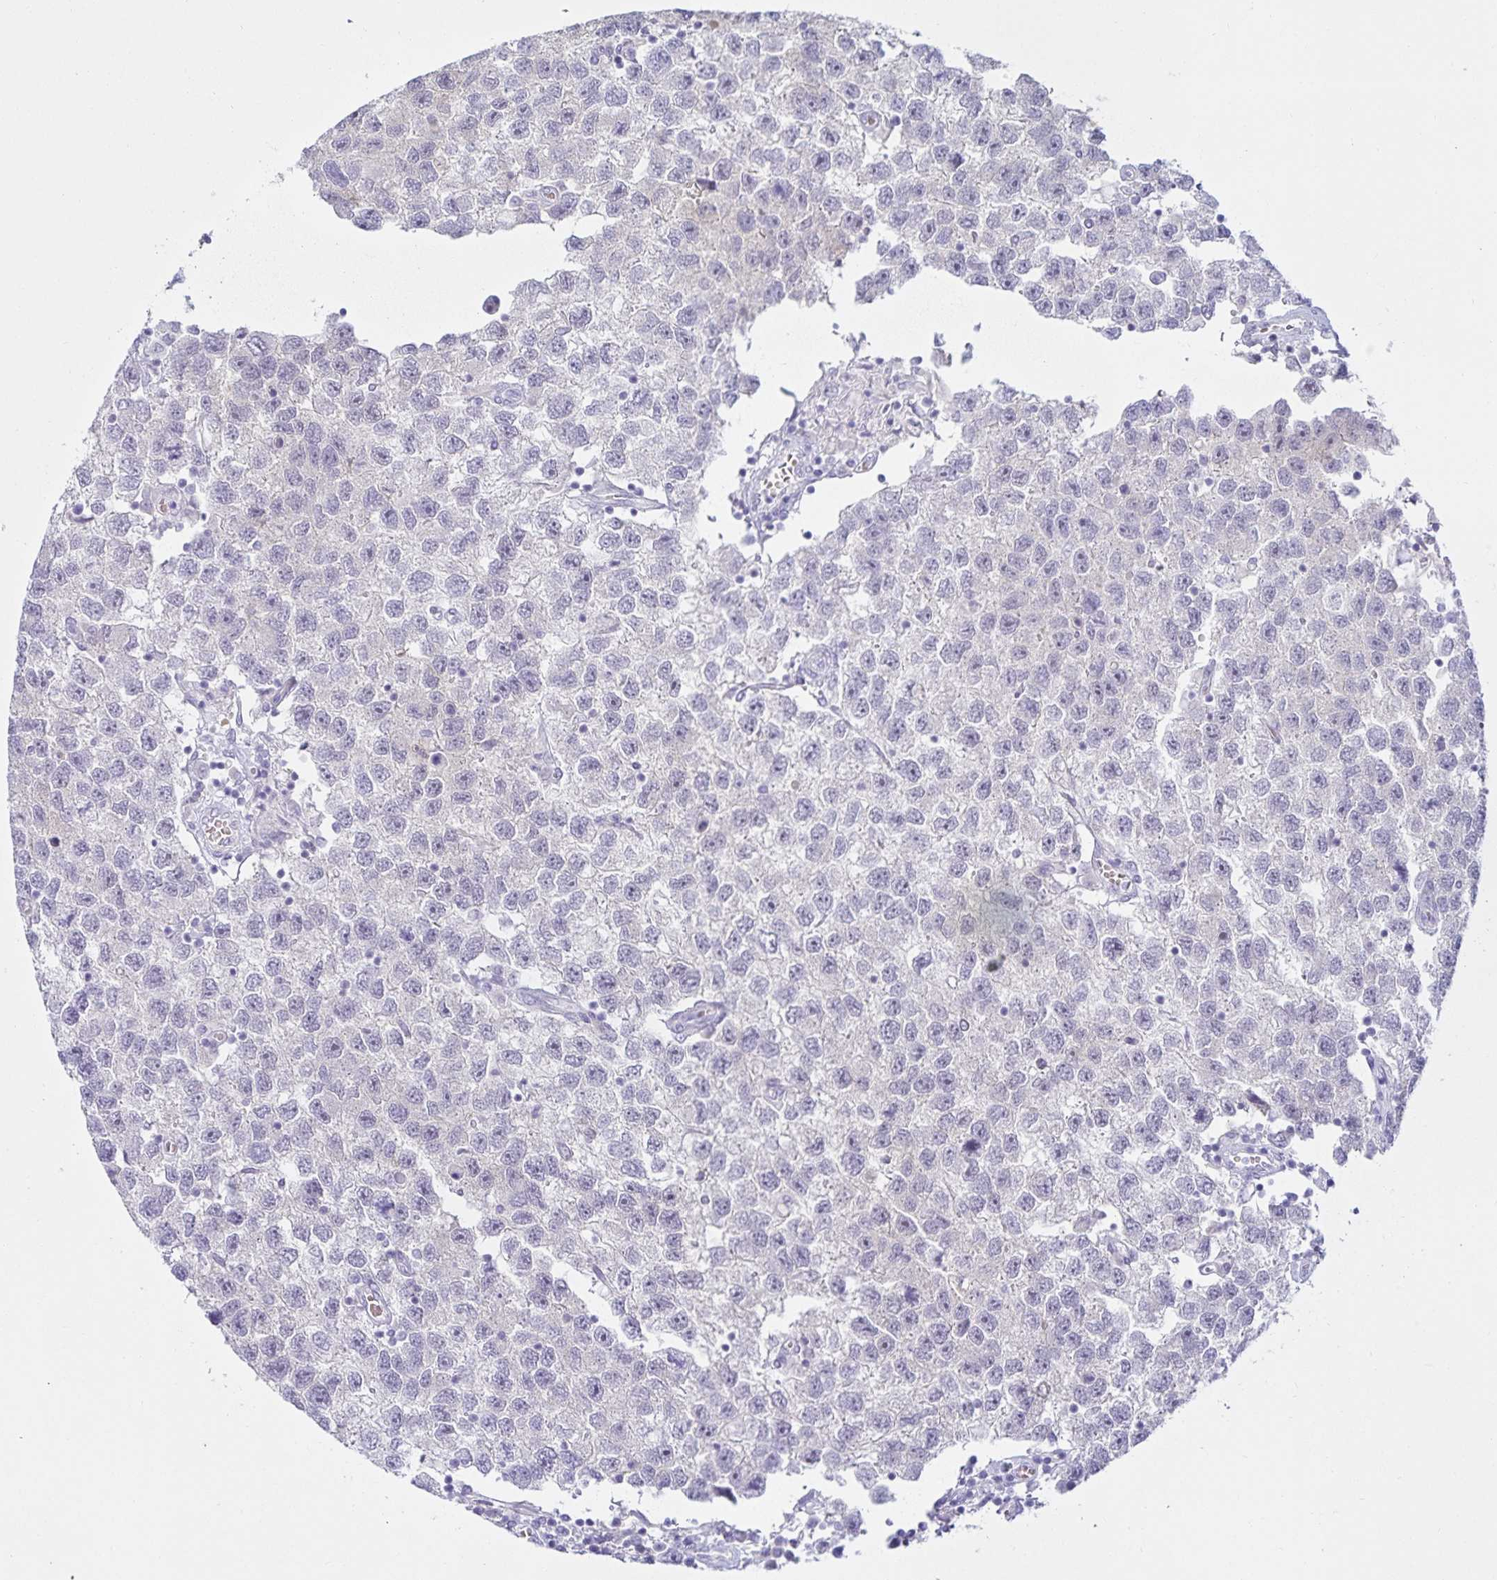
{"staining": {"intensity": "negative", "quantity": "none", "location": "none"}, "tissue": "testis cancer", "cell_type": "Tumor cells", "image_type": "cancer", "snomed": [{"axis": "morphology", "description": "Seminoma, NOS"}, {"axis": "topography", "description": "Testis"}], "caption": "A histopathology image of testis seminoma stained for a protein shows no brown staining in tumor cells.", "gene": "MON2", "patient": {"sex": "male", "age": 26}}